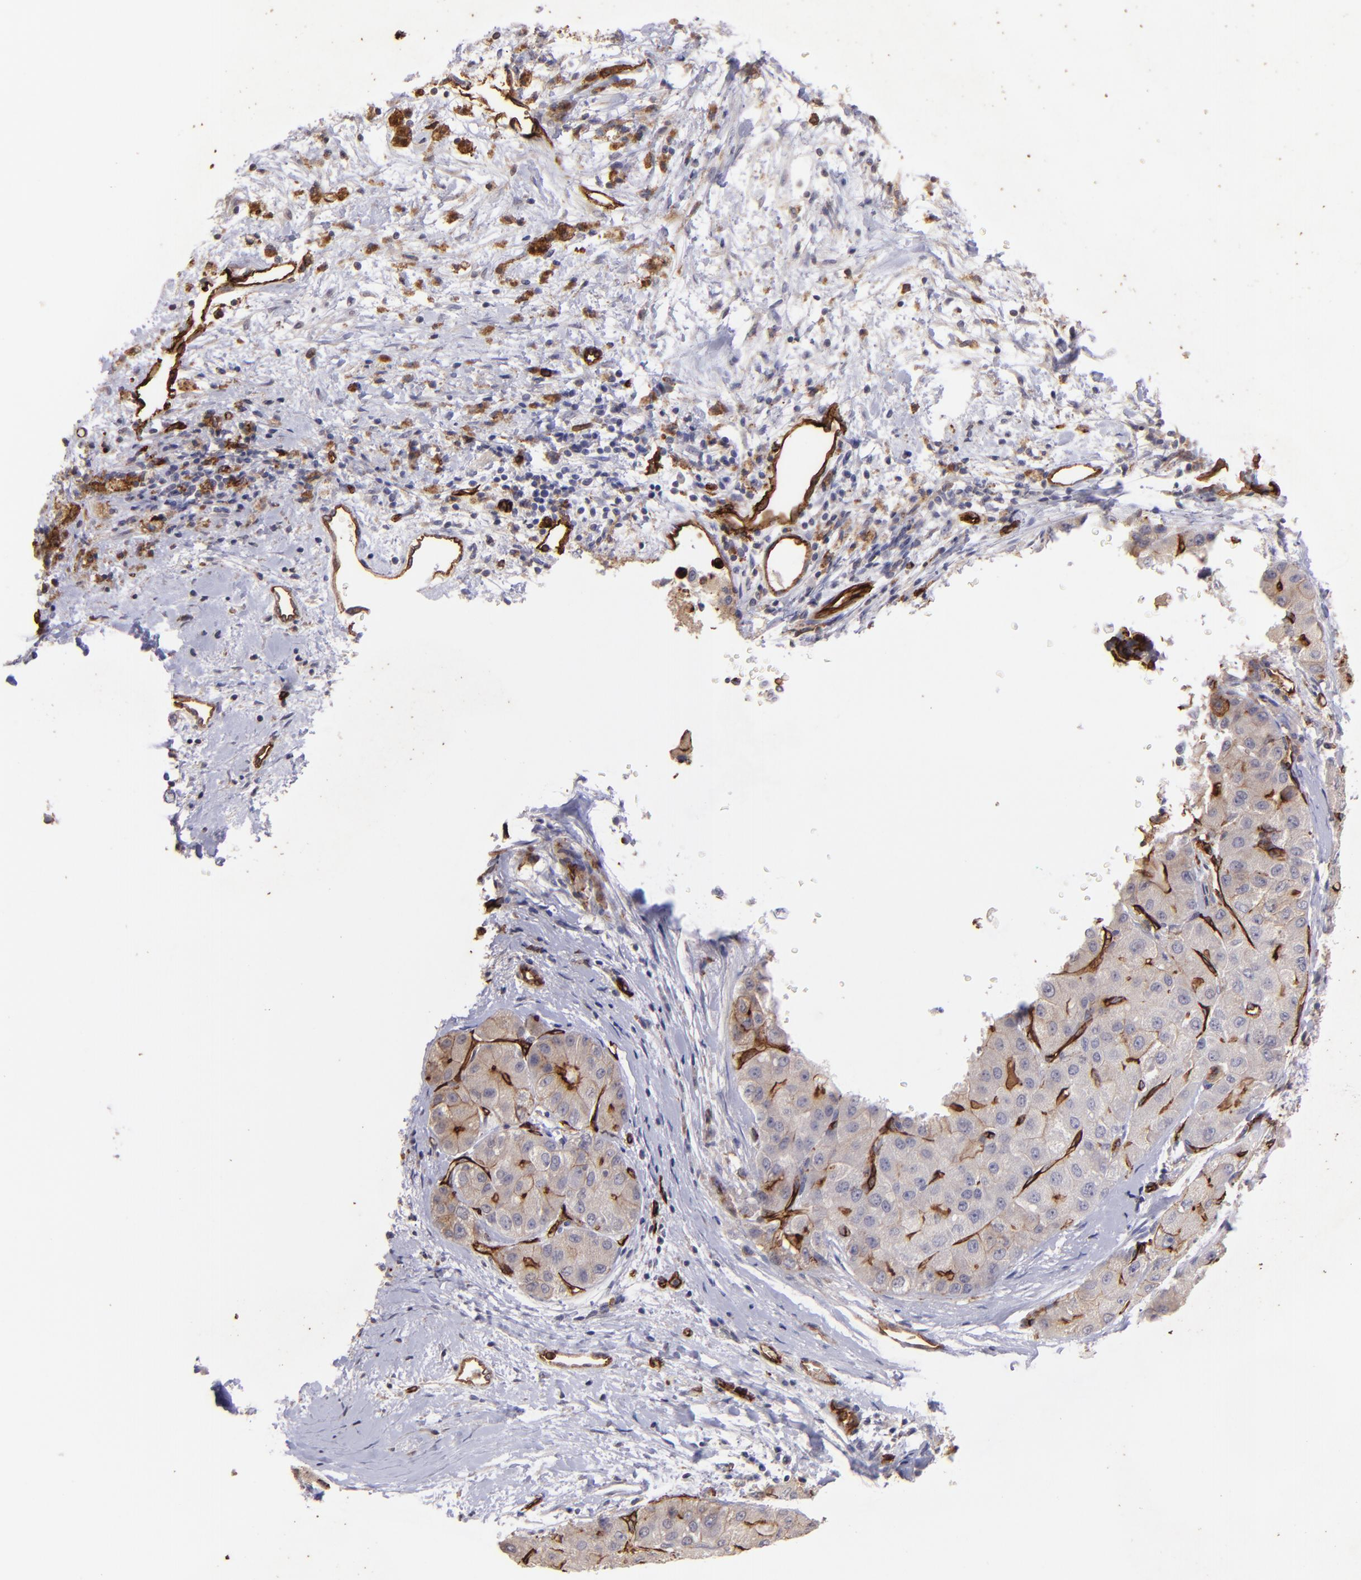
{"staining": {"intensity": "moderate", "quantity": ">75%", "location": "cytoplasmic/membranous"}, "tissue": "liver cancer", "cell_type": "Tumor cells", "image_type": "cancer", "snomed": [{"axis": "morphology", "description": "Carcinoma, Hepatocellular, NOS"}, {"axis": "topography", "description": "Liver"}], "caption": "High-power microscopy captured an IHC histopathology image of liver cancer (hepatocellular carcinoma), revealing moderate cytoplasmic/membranous positivity in approximately >75% of tumor cells. (Stains: DAB (3,3'-diaminobenzidine) in brown, nuclei in blue, Microscopy: brightfield microscopy at high magnification).", "gene": "DYSF", "patient": {"sex": "male", "age": 80}}